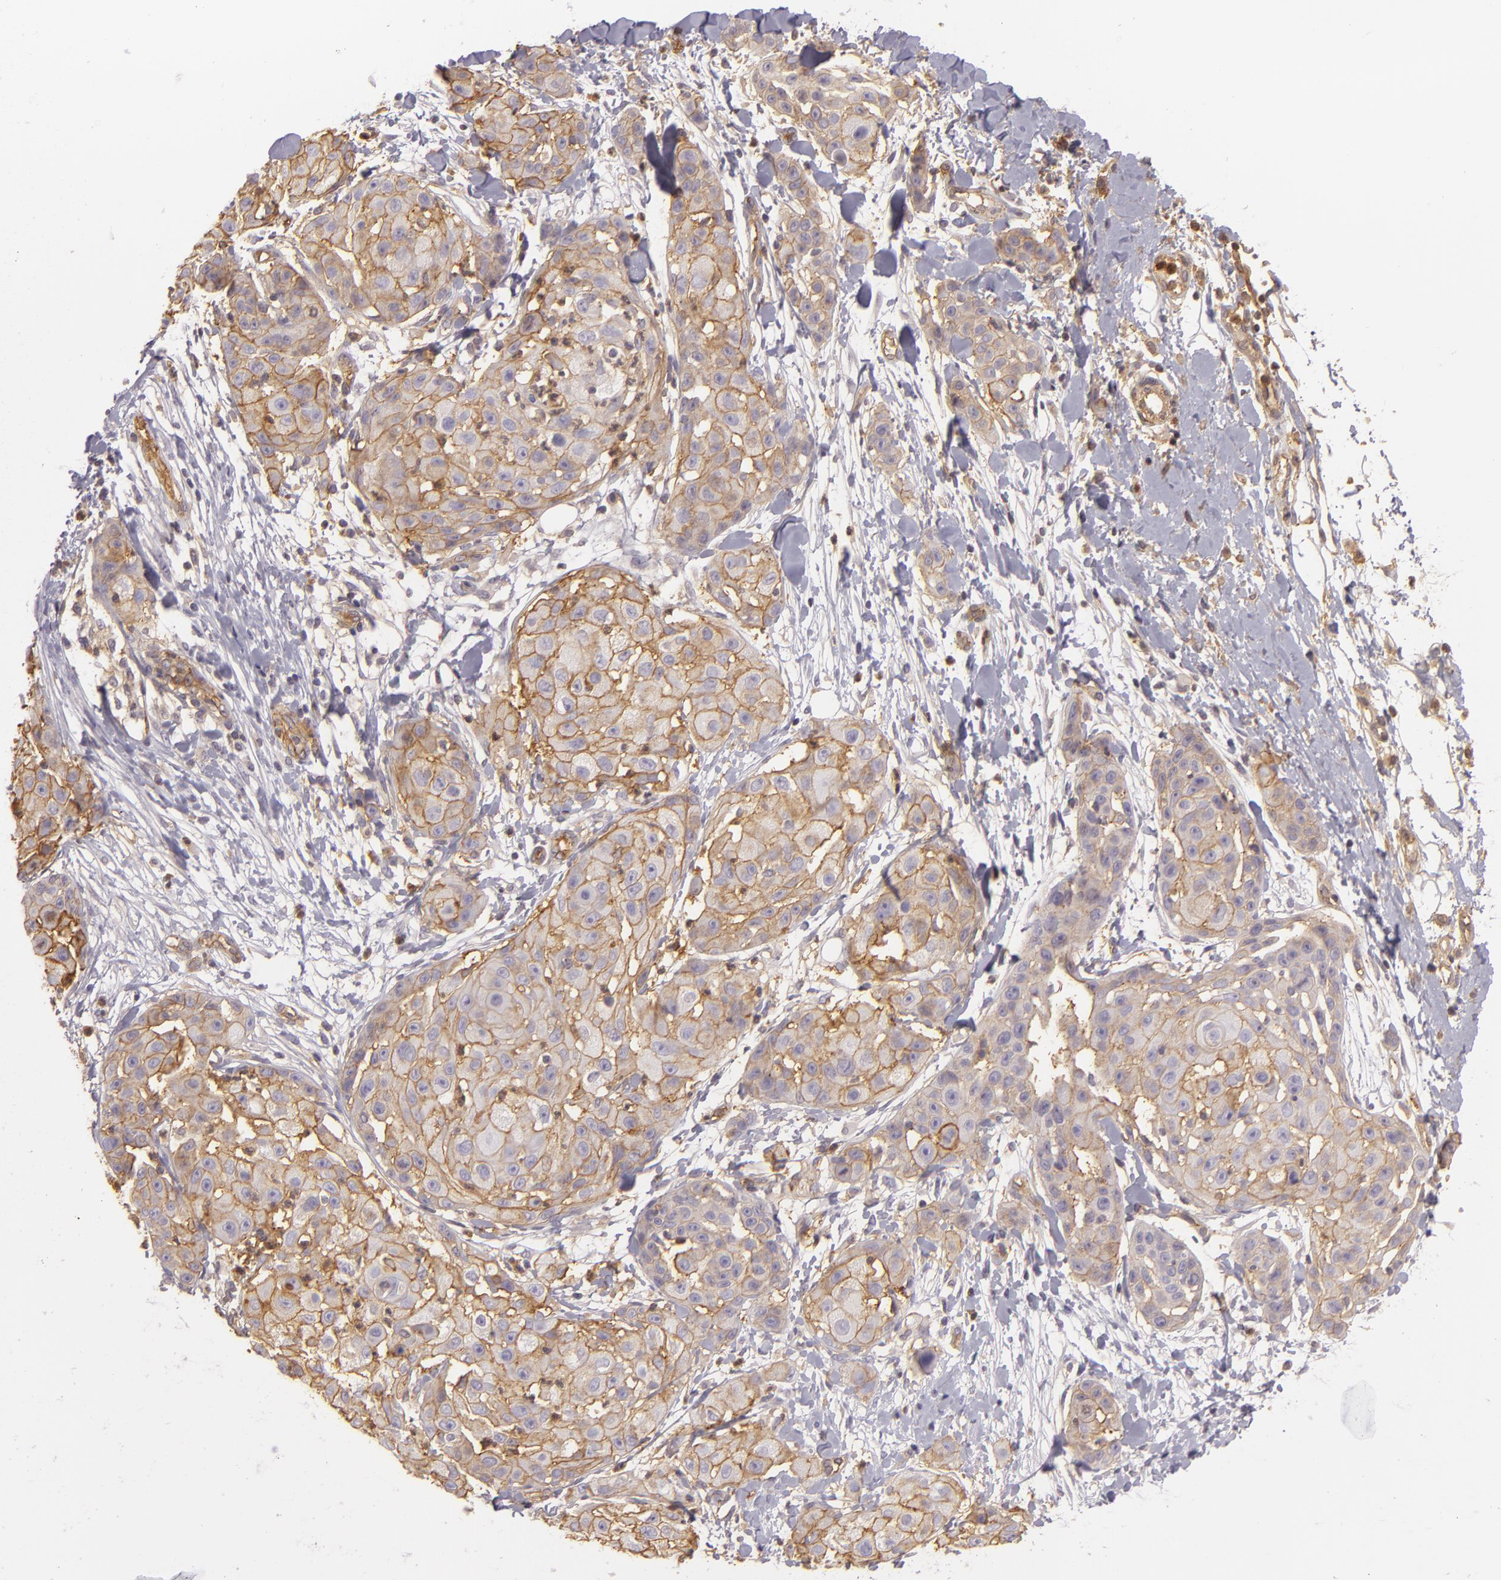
{"staining": {"intensity": "moderate", "quantity": "25%-75%", "location": "cytoplasmic/membranous"}, "tissue": "skin cancer", "cell_type": "Tumor cells", "image_type": "cancer", "snomed": [{"axis": "morphology", "description": "Squamous cell carcinoma, NOS"}, {"axis": "topography", "description": "Skin"}], "caption": "Human skin cancer (squamous cell carcinoma) stained with a brown dye shows moderate cytoplasmic/membranous positive expression in approximately 25%-75% of tumor cells.", "gene": "CD59", "patient": {"sex": "female", "age": 57}}